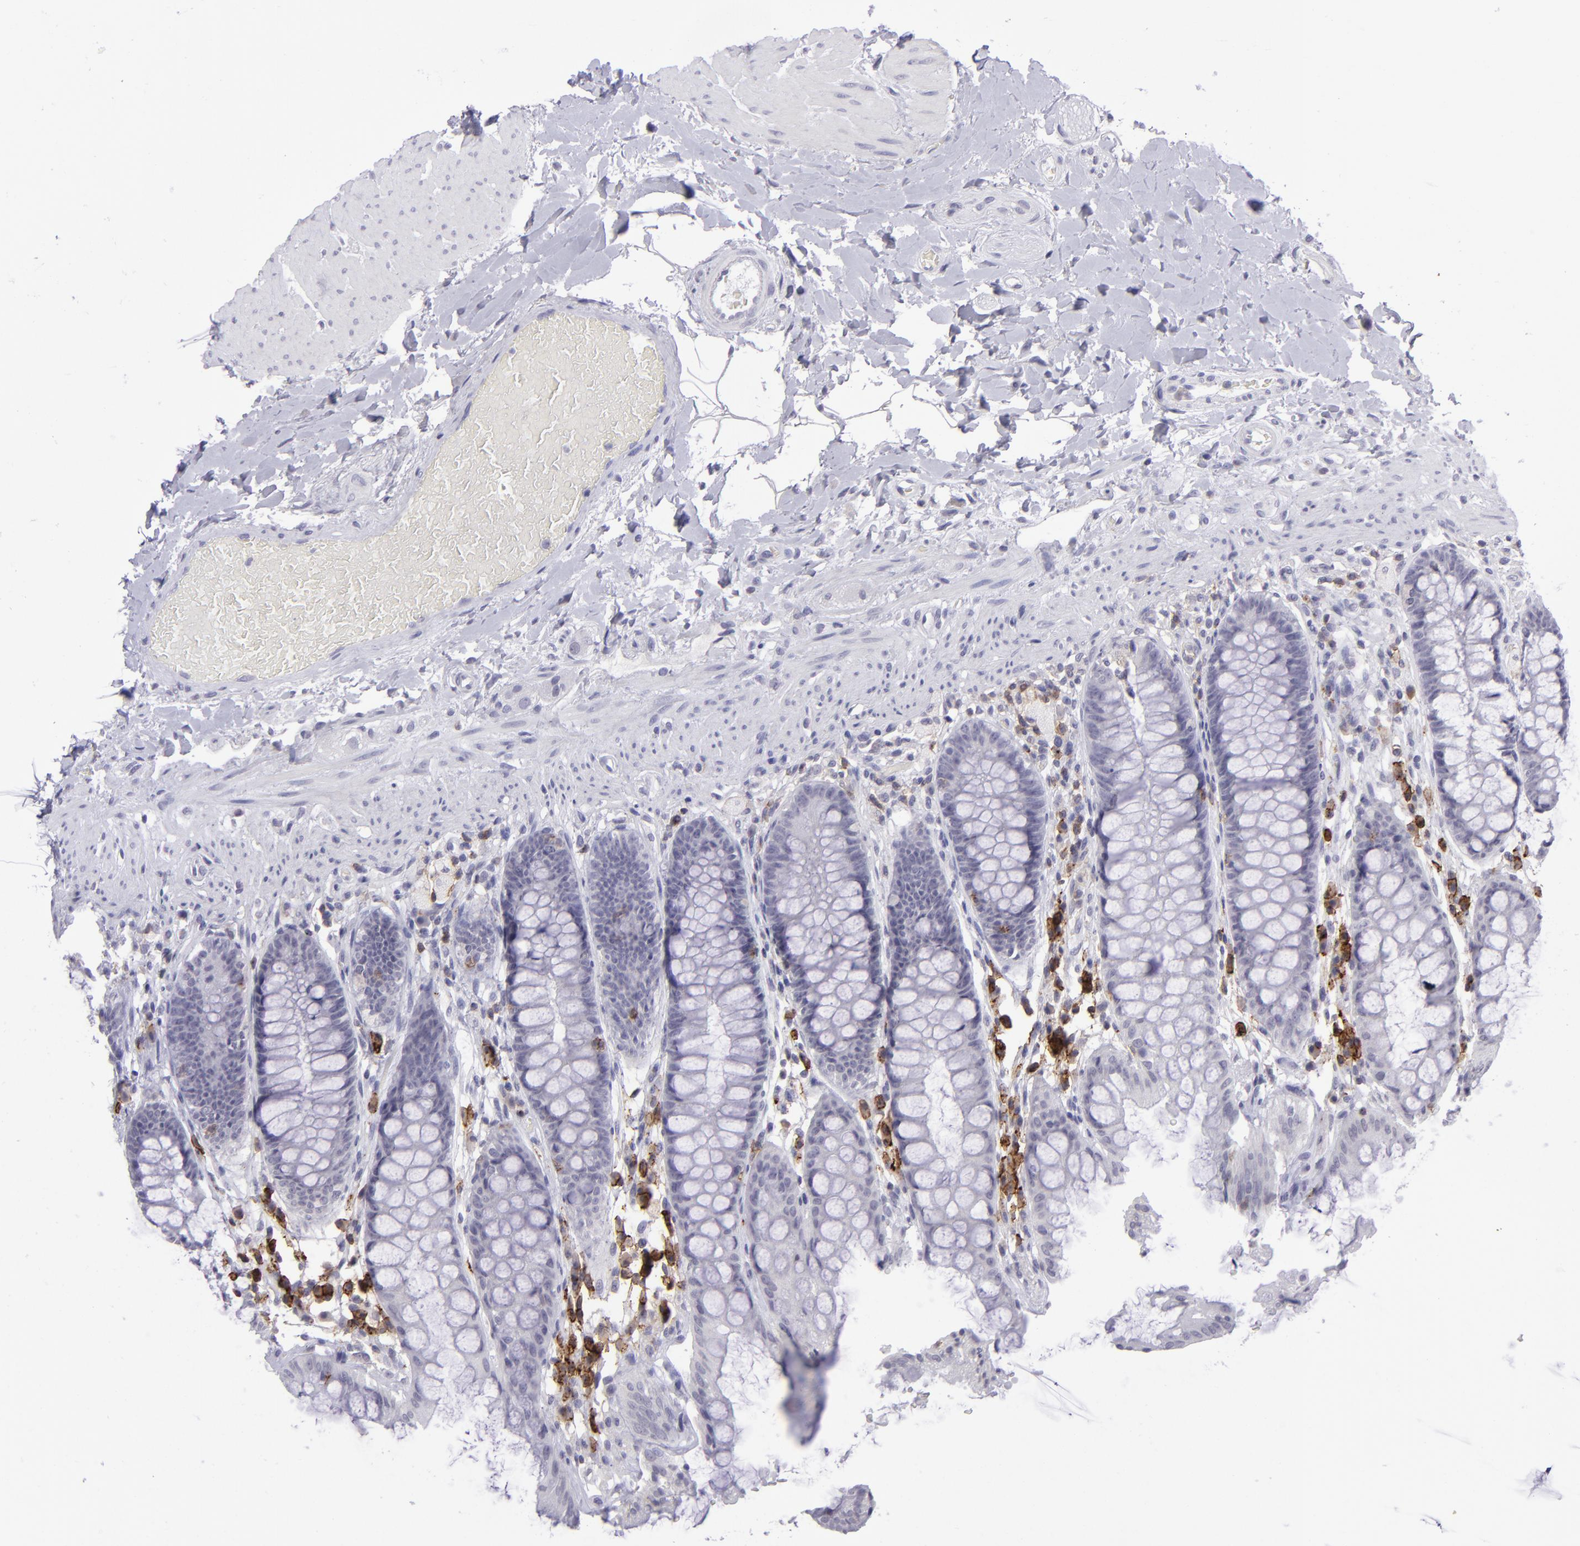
{"staining": {"intensity": "negative", "quantity": "none", "location": "none"}, "tissue": "rectum", "cell_type": "Glandular cells", "image_type": "normal", "snomed": [{"axis": "morphology", "description": "Normal tissue, NOS"}, {"axis": "topography", "description": "Rectum"}], "caption": "A high-resolution image shows immunohistochemistry (IHC) staining of normal rectum, which exhibits no significant positivity in glandular cells.", "gene": "CD48", "patient": {"sex": "female", "age": 46}}